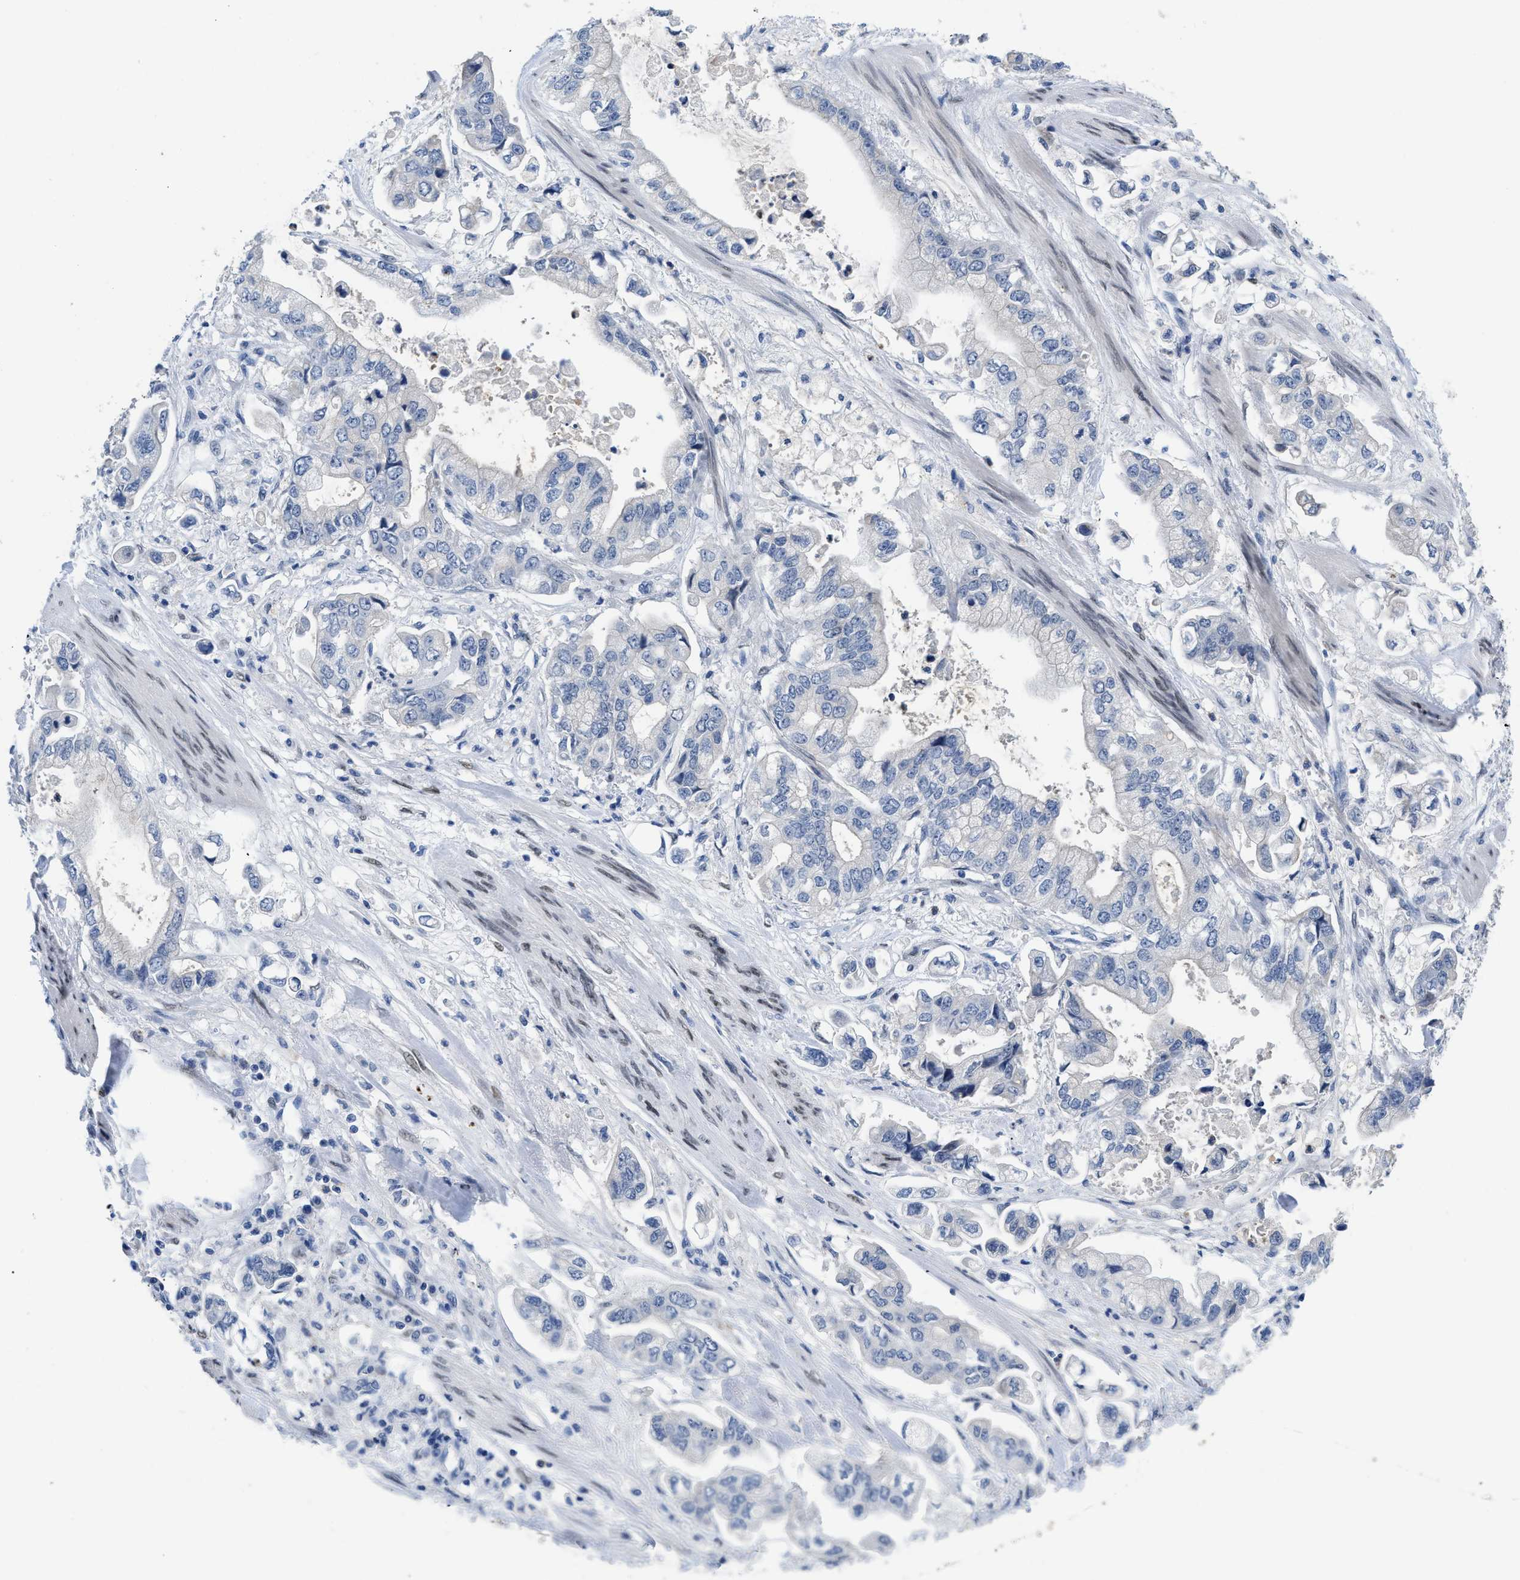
{"staining": {"intensity": "negative", "quantity": "none", "location": "none"}, "tissue": "stomach cancer", "cell_type": "Tumor cells", "image_type": "cancer", "snomed": [{"axis": "morphology", "description": "Normal tissue, NOS"}, {"axis": "morphology", "description": "Adenocarcinoma, NOS"}, {"axis": "topography", "description": "Stomach"}], "caption": "The immunohistochemistry (IHC) micrograph has no significant staining in tumor cells of stomach adenocarcinoma tissue. (Brightfield microscopy of DAB immunohistochemistry at high magnification).", "gene": "NFIX", "patient": {"sex": "male", "age": 62}}